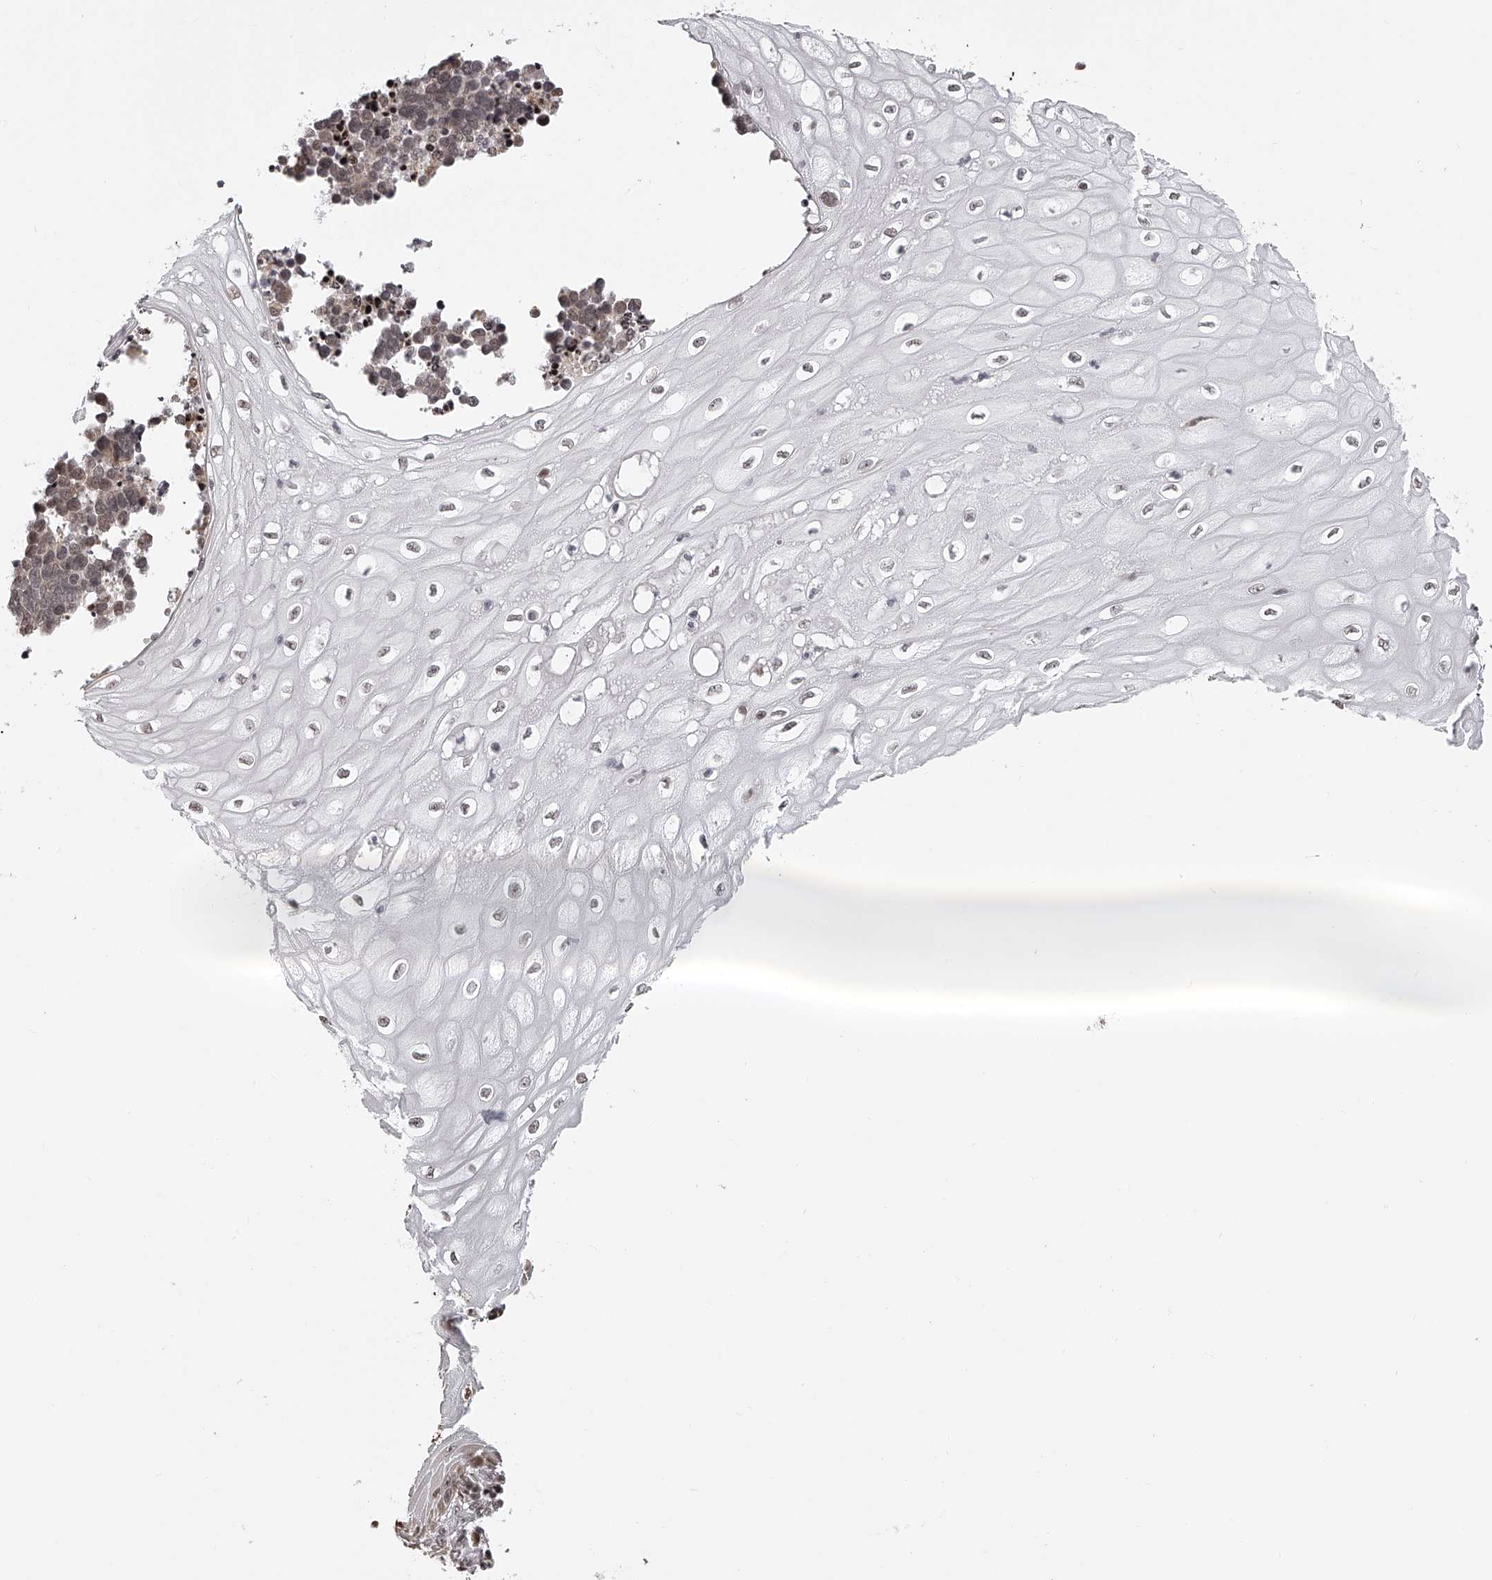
{"staining": {"intensity": "weak", "quantity": "25%-75%", "location": "cytoplasmic/membranous,nuclear"}, "tissue": "cervical cancer", "cell_type": "Tumor cells", "image_type": "cancer", "snomed": [{"axis": "morphology", "description": "Normal tissue, NOS"}, {"axis": "morphology", "description": "Squamous cell carcinoma, NOS"}, {"axis": "topography", "description": "Cervix"}], "caption": "An immunohistochemistry histopathology image of tumor tissue is shown. Protein staining in brown highlights weak cytoplasmic/membranous and nuclear positivity in cervical cancer (squamous cell carcinoma) within tumor cells.", "gene": "ODF2L", "patient": {"sex": "female", "age": 35}}